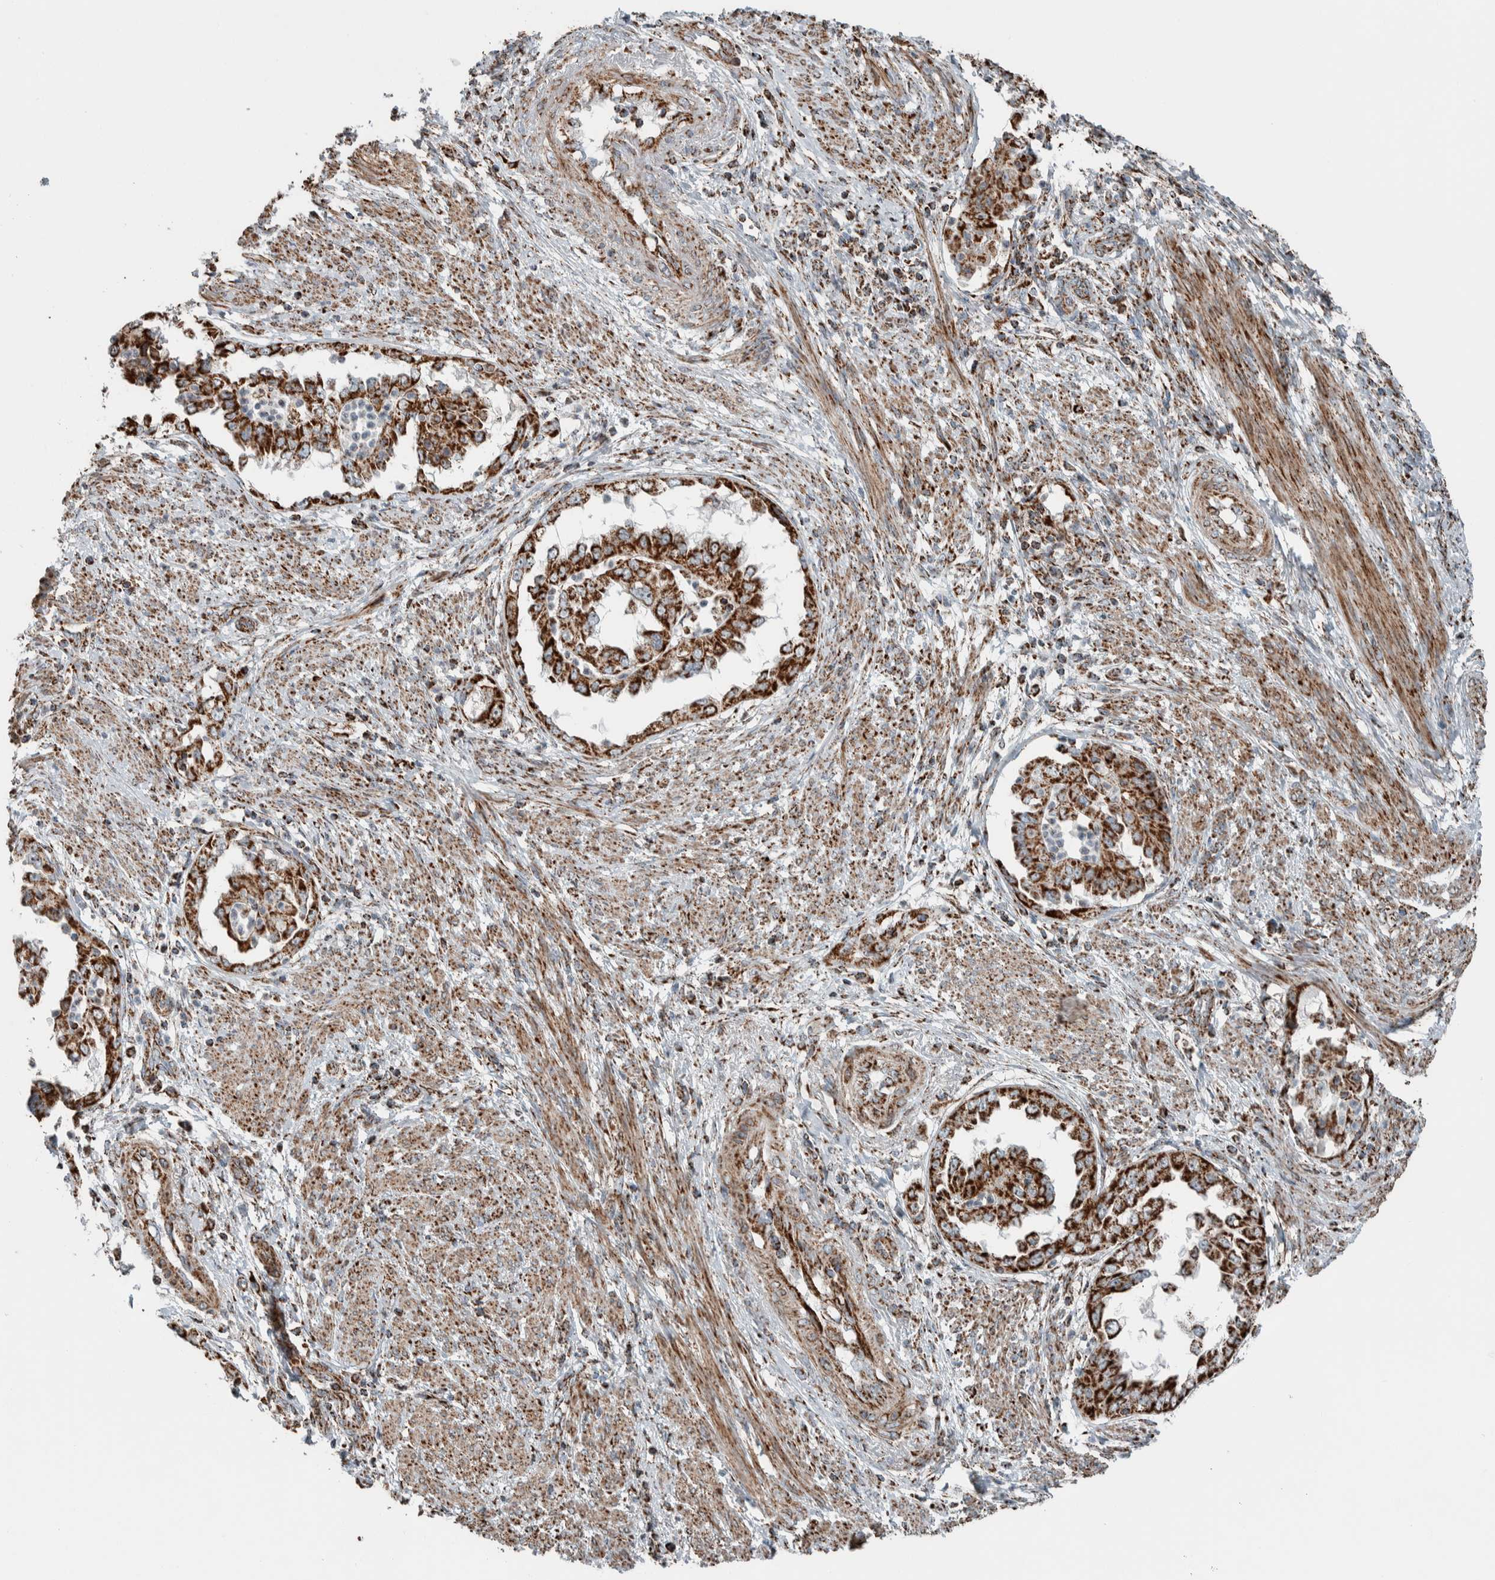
{"staining": {"intensity": "strong", "quantity": ">75%", "location": "cytoplasmic/membranous"}, "tissue": "endometrial cancer", "cell_type": "Tumor cells", "image_type": "cancer", "snomed": [{"axis": "morphology", "description": "Adenocarcinoma, NOS"}, {"axis": "topography", "description": "Endometrium"}], "caption": "DAB immunohistochemical staining of adenocarcinoma (endometrial) displays strong cytoplasmic/membranous protein expression in about >75% of tumor cells. (Stains: DAB in brown, nuclei in blue, Microscopy: brightfield microscopy at high magnification).", "gene": "CNTROB", "patient": {"sex": "female", "age": 85}}